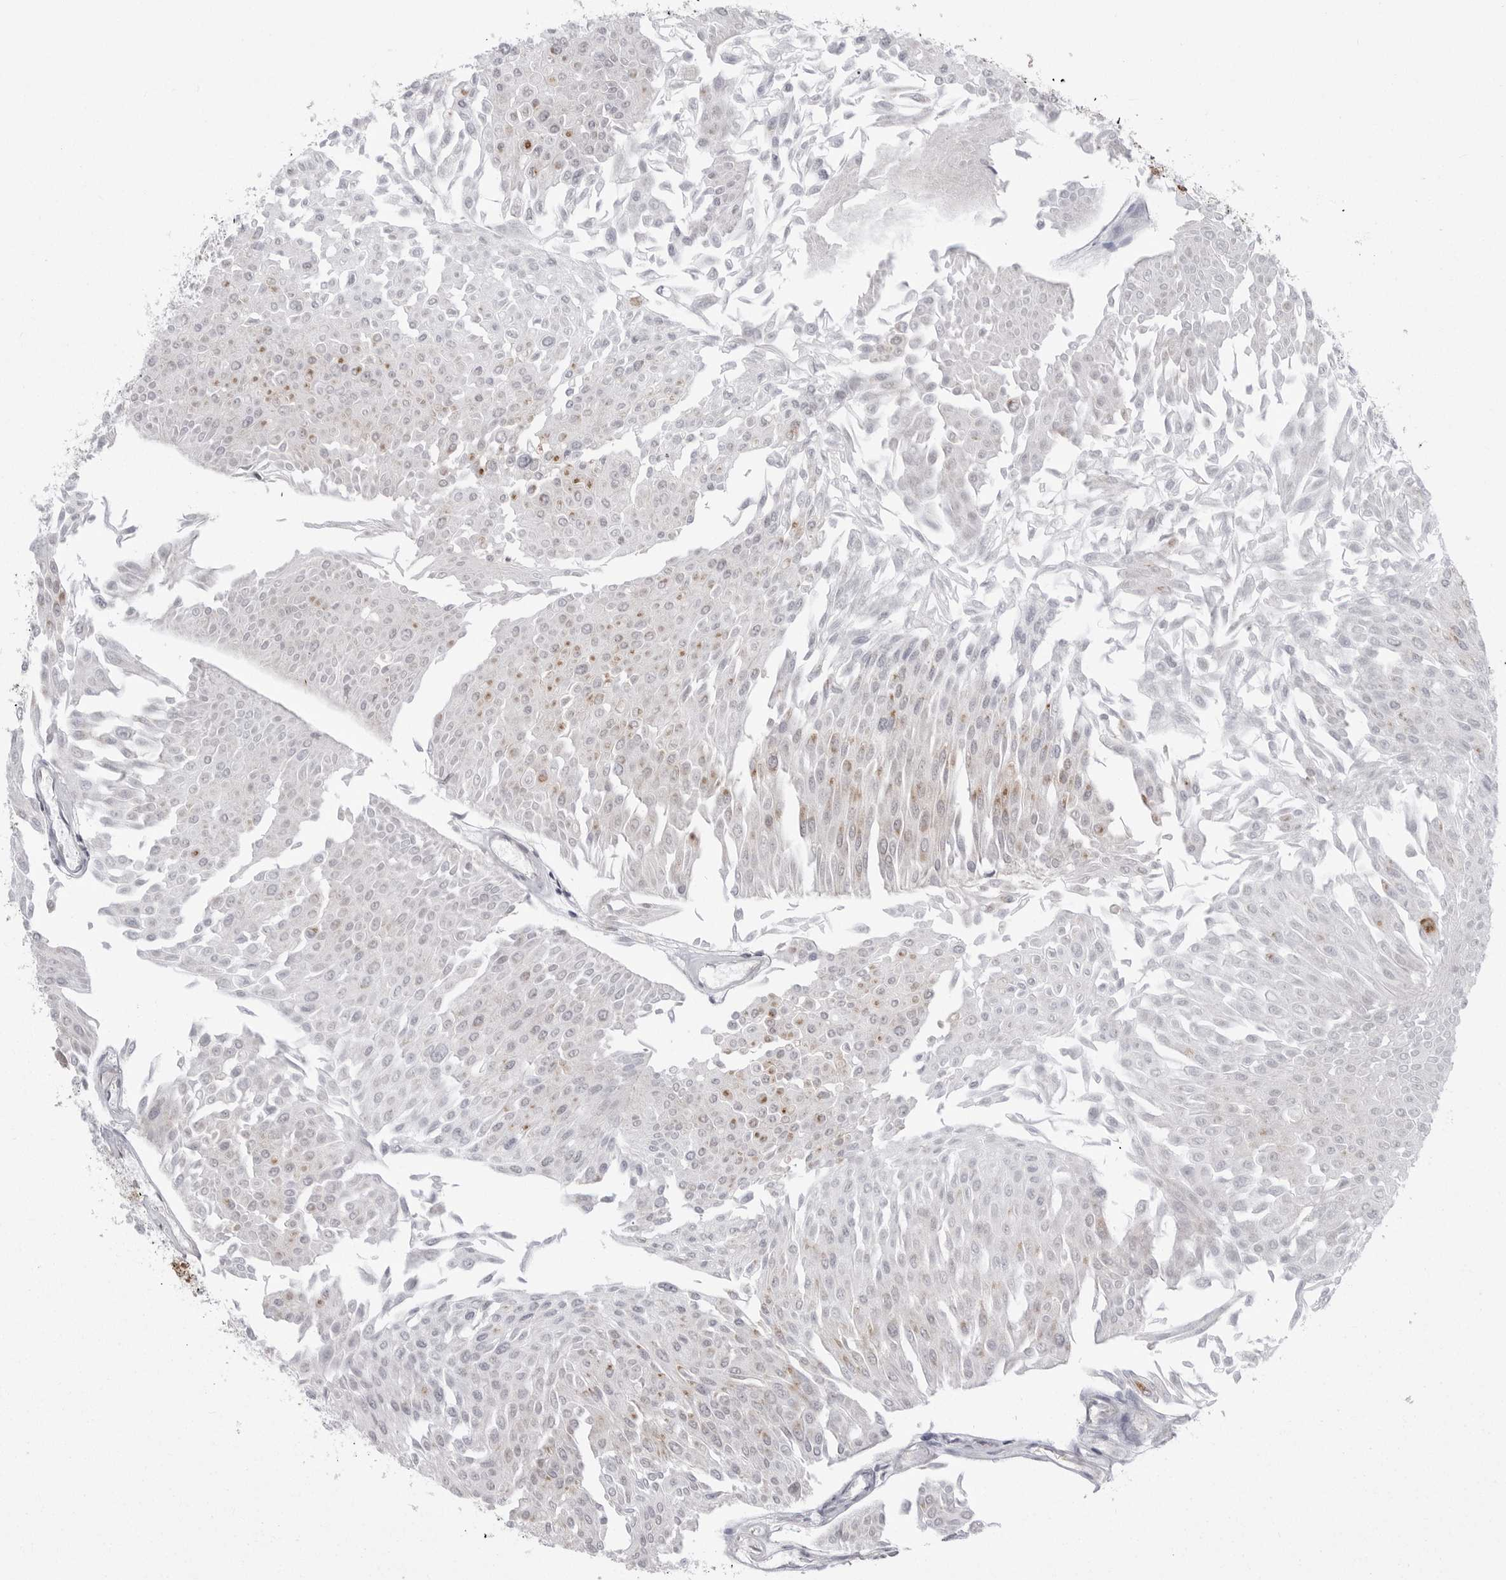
{"staining": {"intensity": "moderate", "quantity": "<25%", "location": "cytoplasmic/membranous"}, "tissue": "urothelial cancer", "cell_type": "Tumor cells", "image_type": "cancer", "snomed": [{"axis": "morphology", "description": "Urothelial carcinoma, Low grade"}, {"axis": "topography", "description": "Urinary bladder"}], "caption": "Immunohistochemical staining of urothelial cancer reveals moderate cytoplasmic/membranous protein positivity in about <25% of tumor cells.", "gene": "FH", "patient": {"sex": "male", "age": 67}}